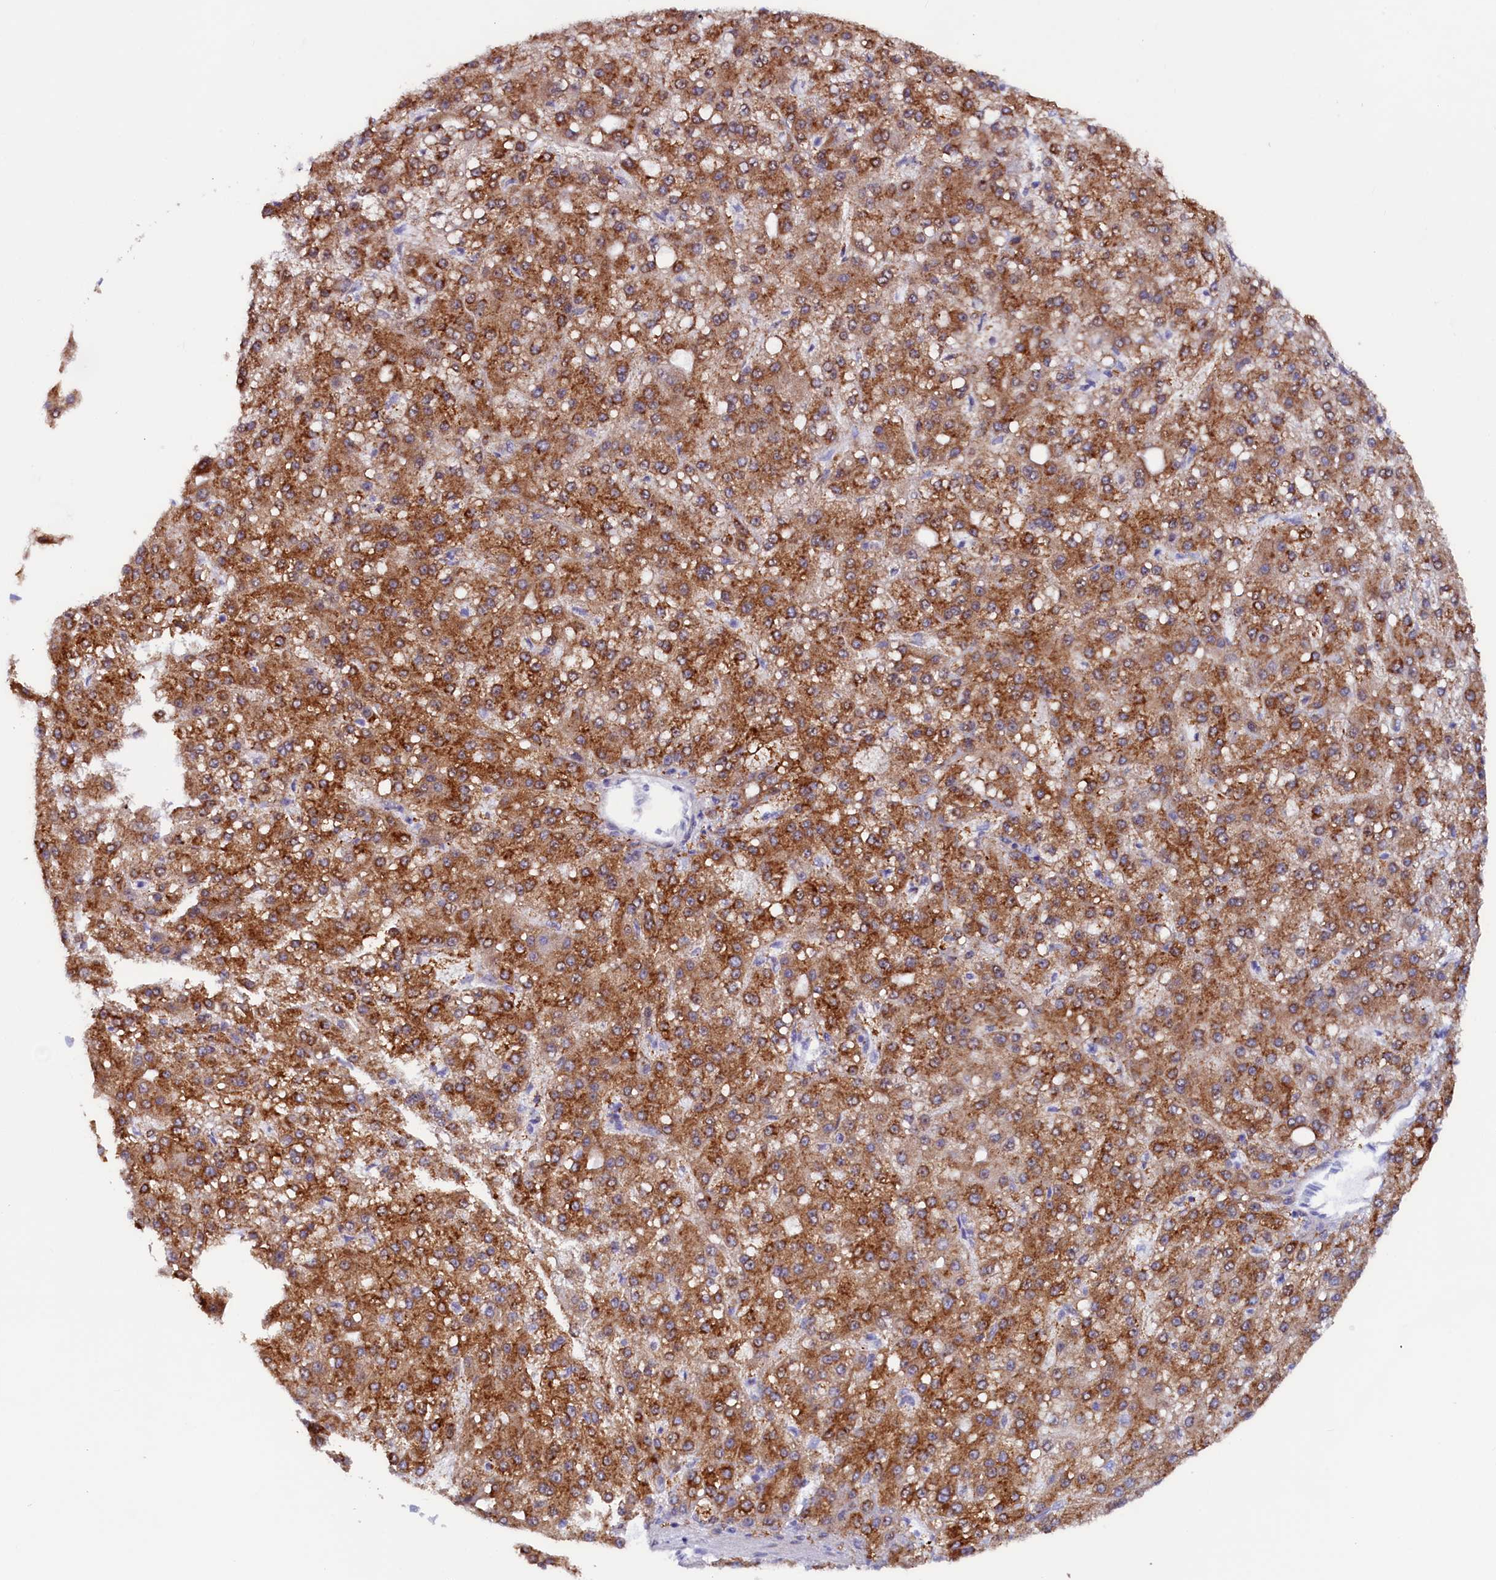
{"staining": {"intensity": "moderate", "quantity": ">75%", "location": "cytoplasmic/membranous"}, "tissue": "liver cancer", "cell_type": "Tumor cells", "image_type": "cancer", "snomed": [{"axis": "morphology", "description": "Carcinoma, Hepatocellular, NOS"}, {"axis": "topography", "description": "Liver"}], "caption": "The image shows staining of liver hepatocellular carcinoma, revealing moderate cytoplasmic/membranous protein expression (brown color) within tumor cells.", "gene": "PACSIN3", "patient": {"sex": "male", "age": 67}}